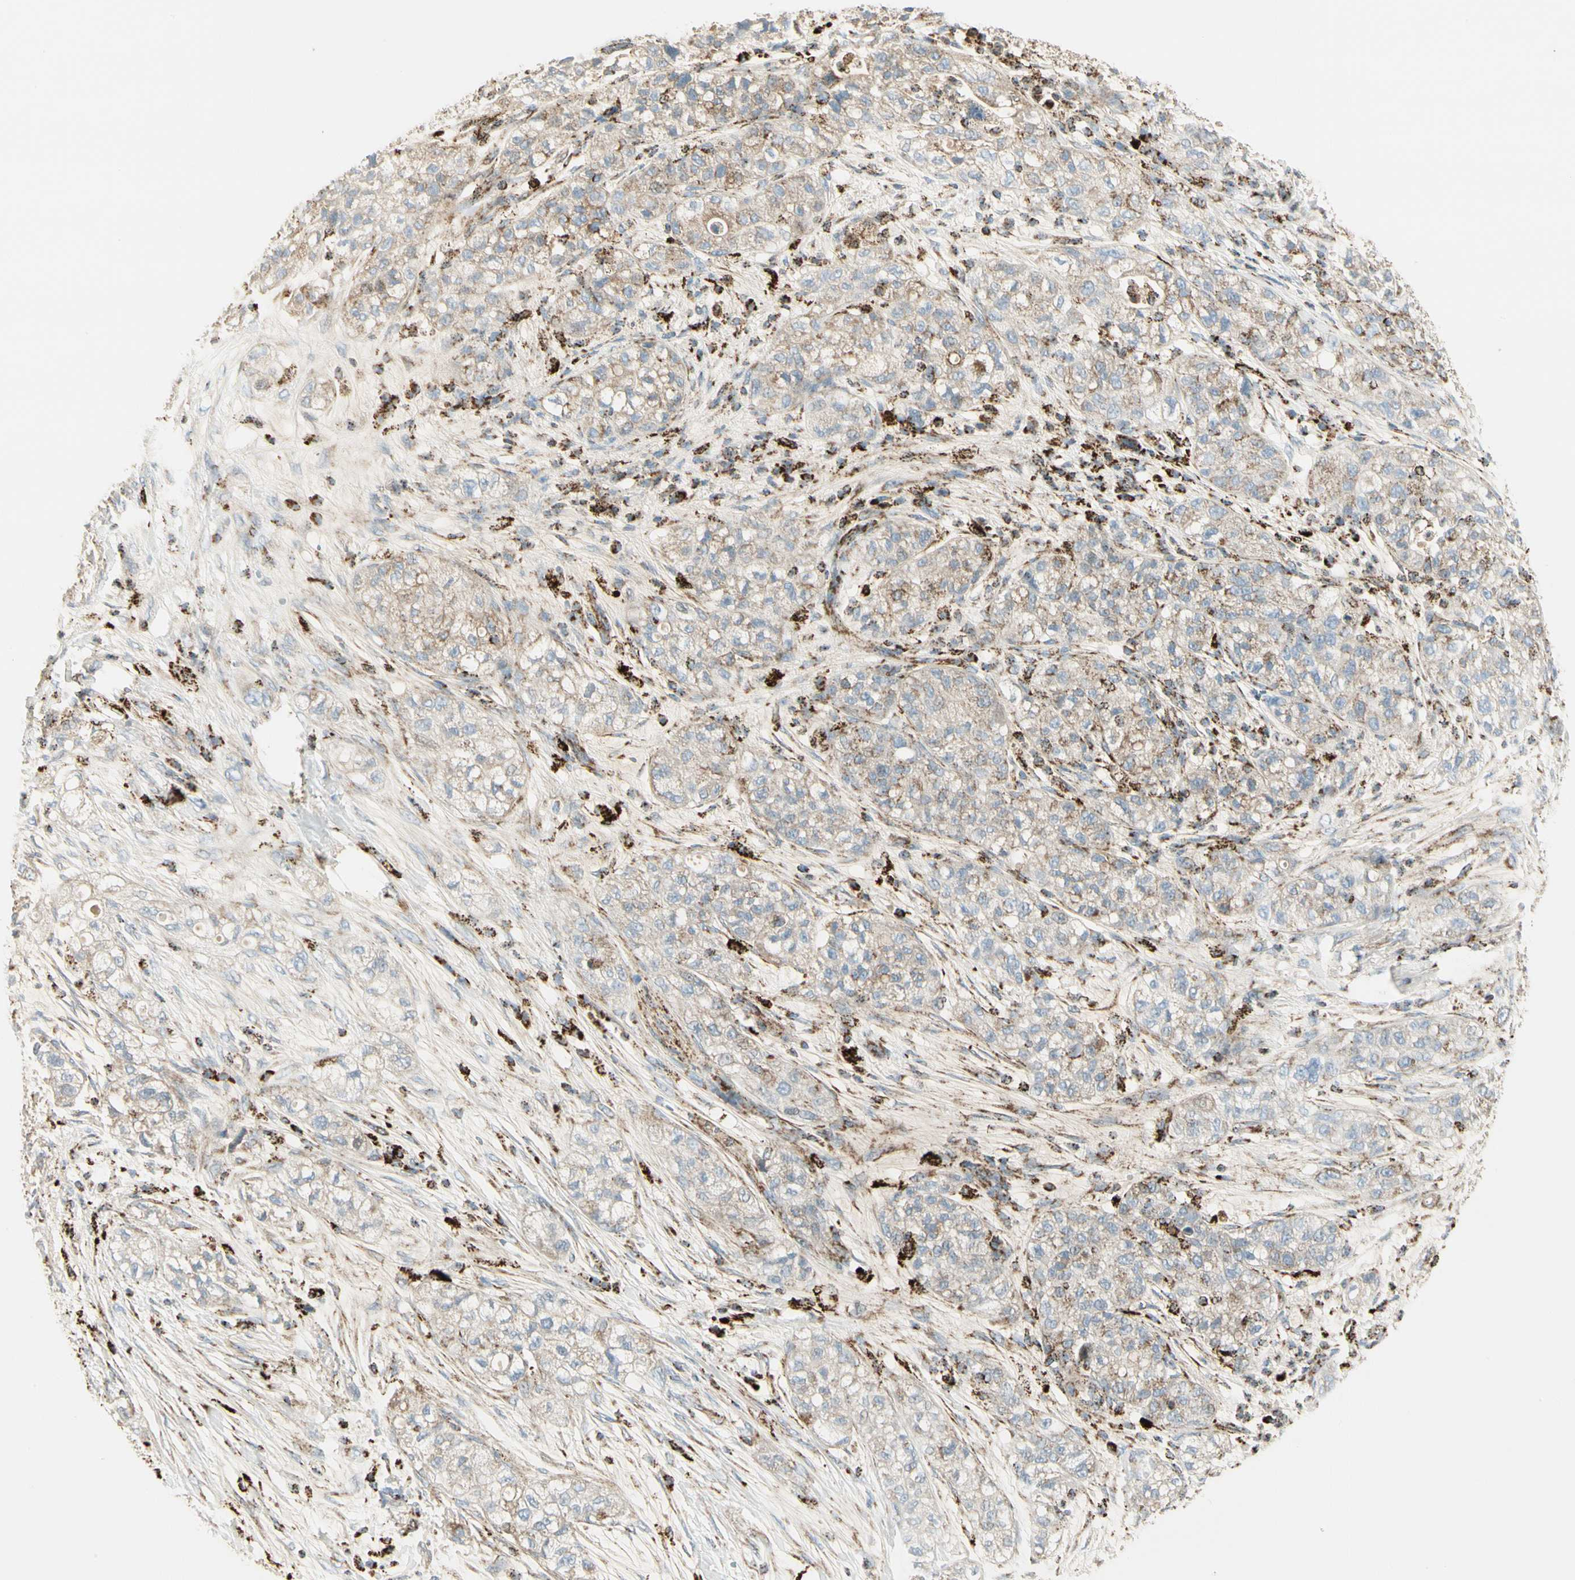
{"staining": {"intensity": "moderate", "quantity": "<25%", "location": "cytoplasmic/membranous"}, "tissue": "pancreatic cancer", "cell_type": "Tumor cells", "image_type": "cancer", "snomed": [{"axis": "morphology", "description": "Adenocarcinoma, NOS"}, {"axis": "topography", "description": "Pancreas"}], "caption": "Pancreatic cancer was stained to show a protein in brown. There is low levels of moderate cytoplasmic/membranous expression in approximately <25% of tumor cells.", "gene": "ME2", "patient": {"sex": "female", "age": 78}}